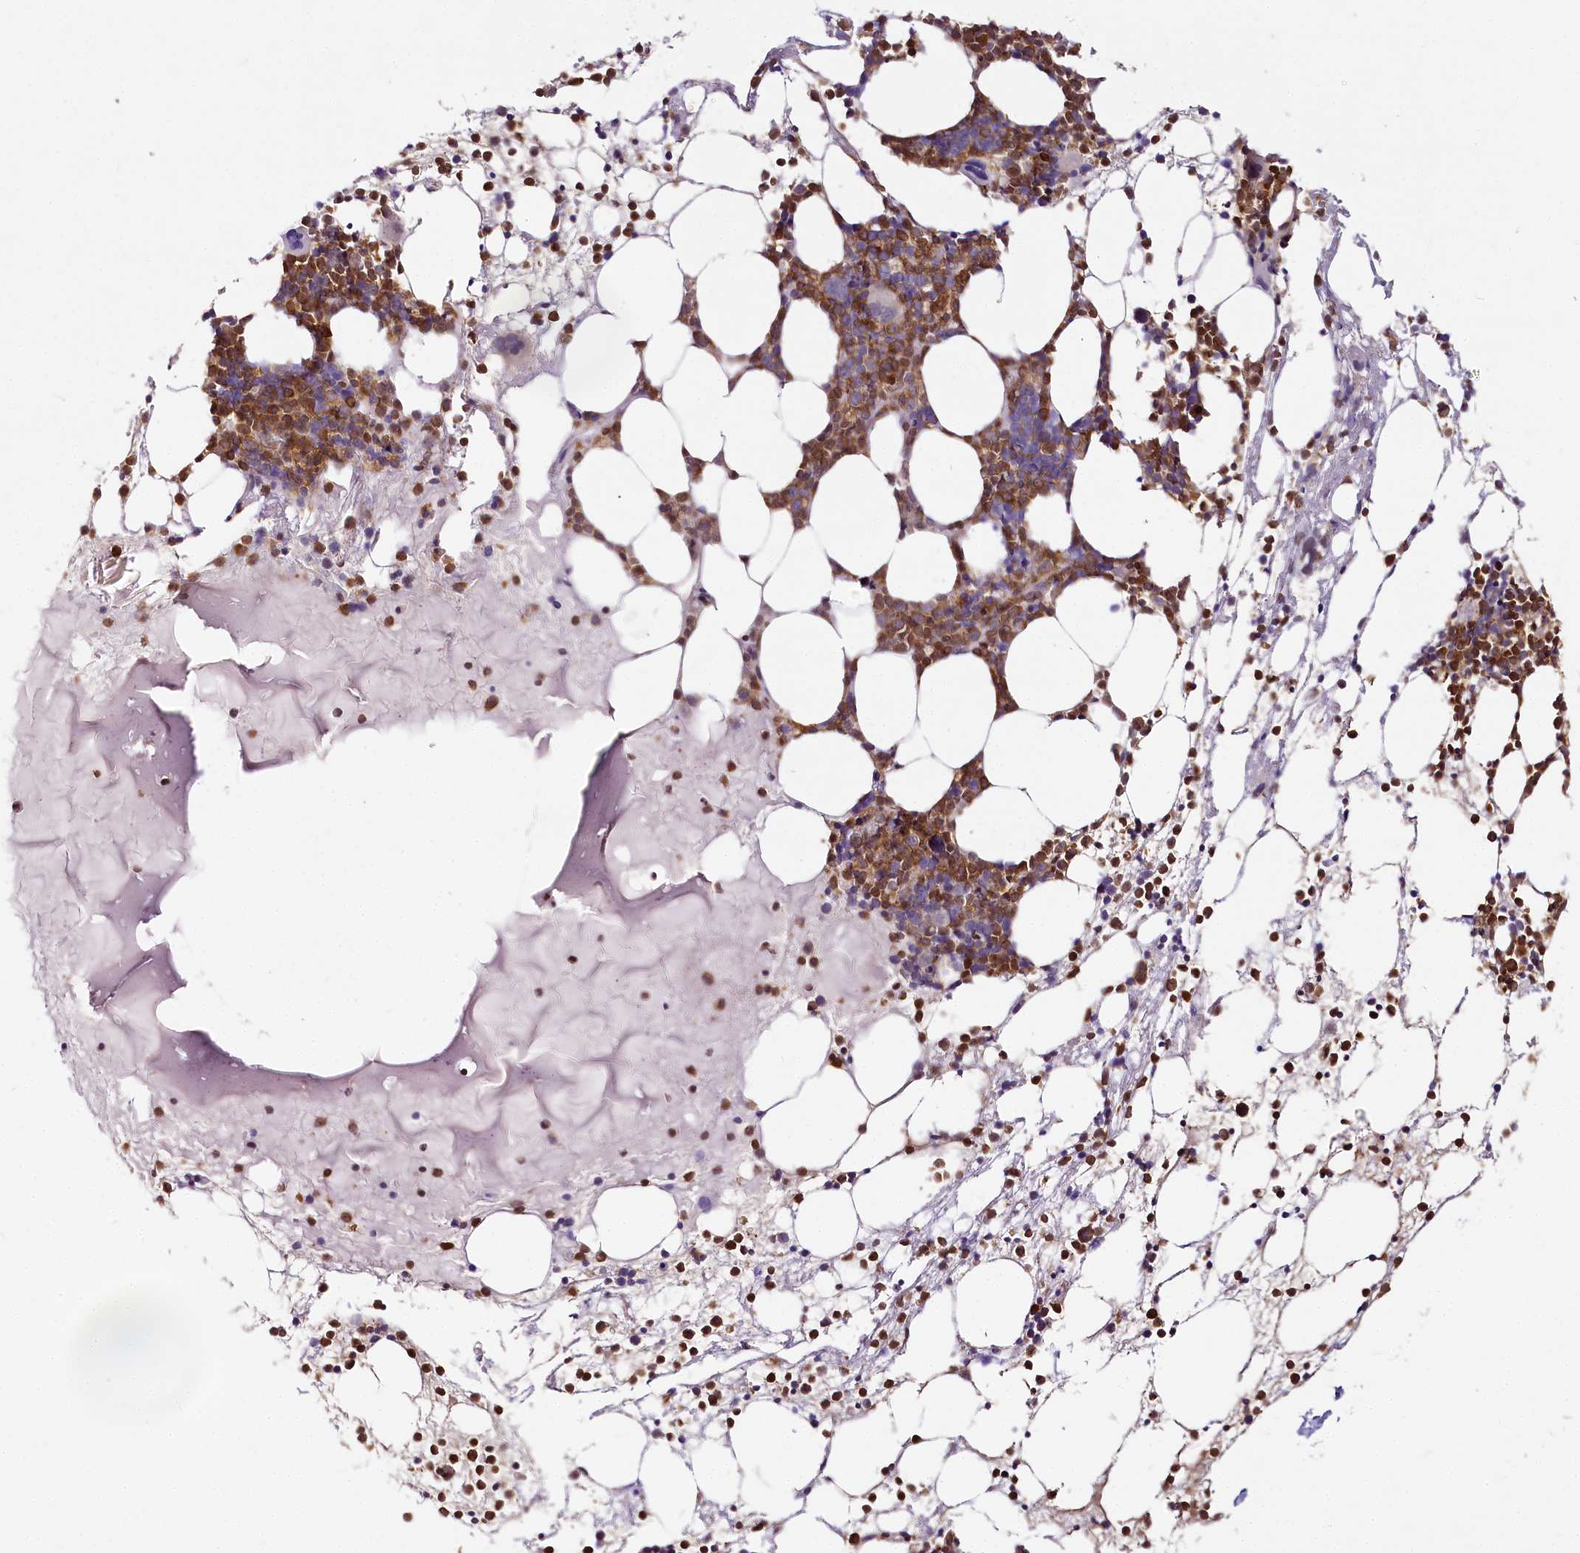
{"staining": {"intensity": "strong", "quantity": "25%-75%", "location": "cytoplasmic/membranous"}, "tissue": "bone marrow", "cell_type": "Hematopoietic cells", "image_type": "normal", "snomed": [{"axis": "morphology", "description": "Normal tissue, NOS"}, {"axis": "topography", "description": "Bone marrow"}], "caption": "Hematopoietic cells demonstrate high levels of strong cytoplasmic/membranous staining in approximately 25%-75% of cells in benign human bone marrow.", "gene": "DOCK2", "patient": {"sex": "male", "age": 75}}